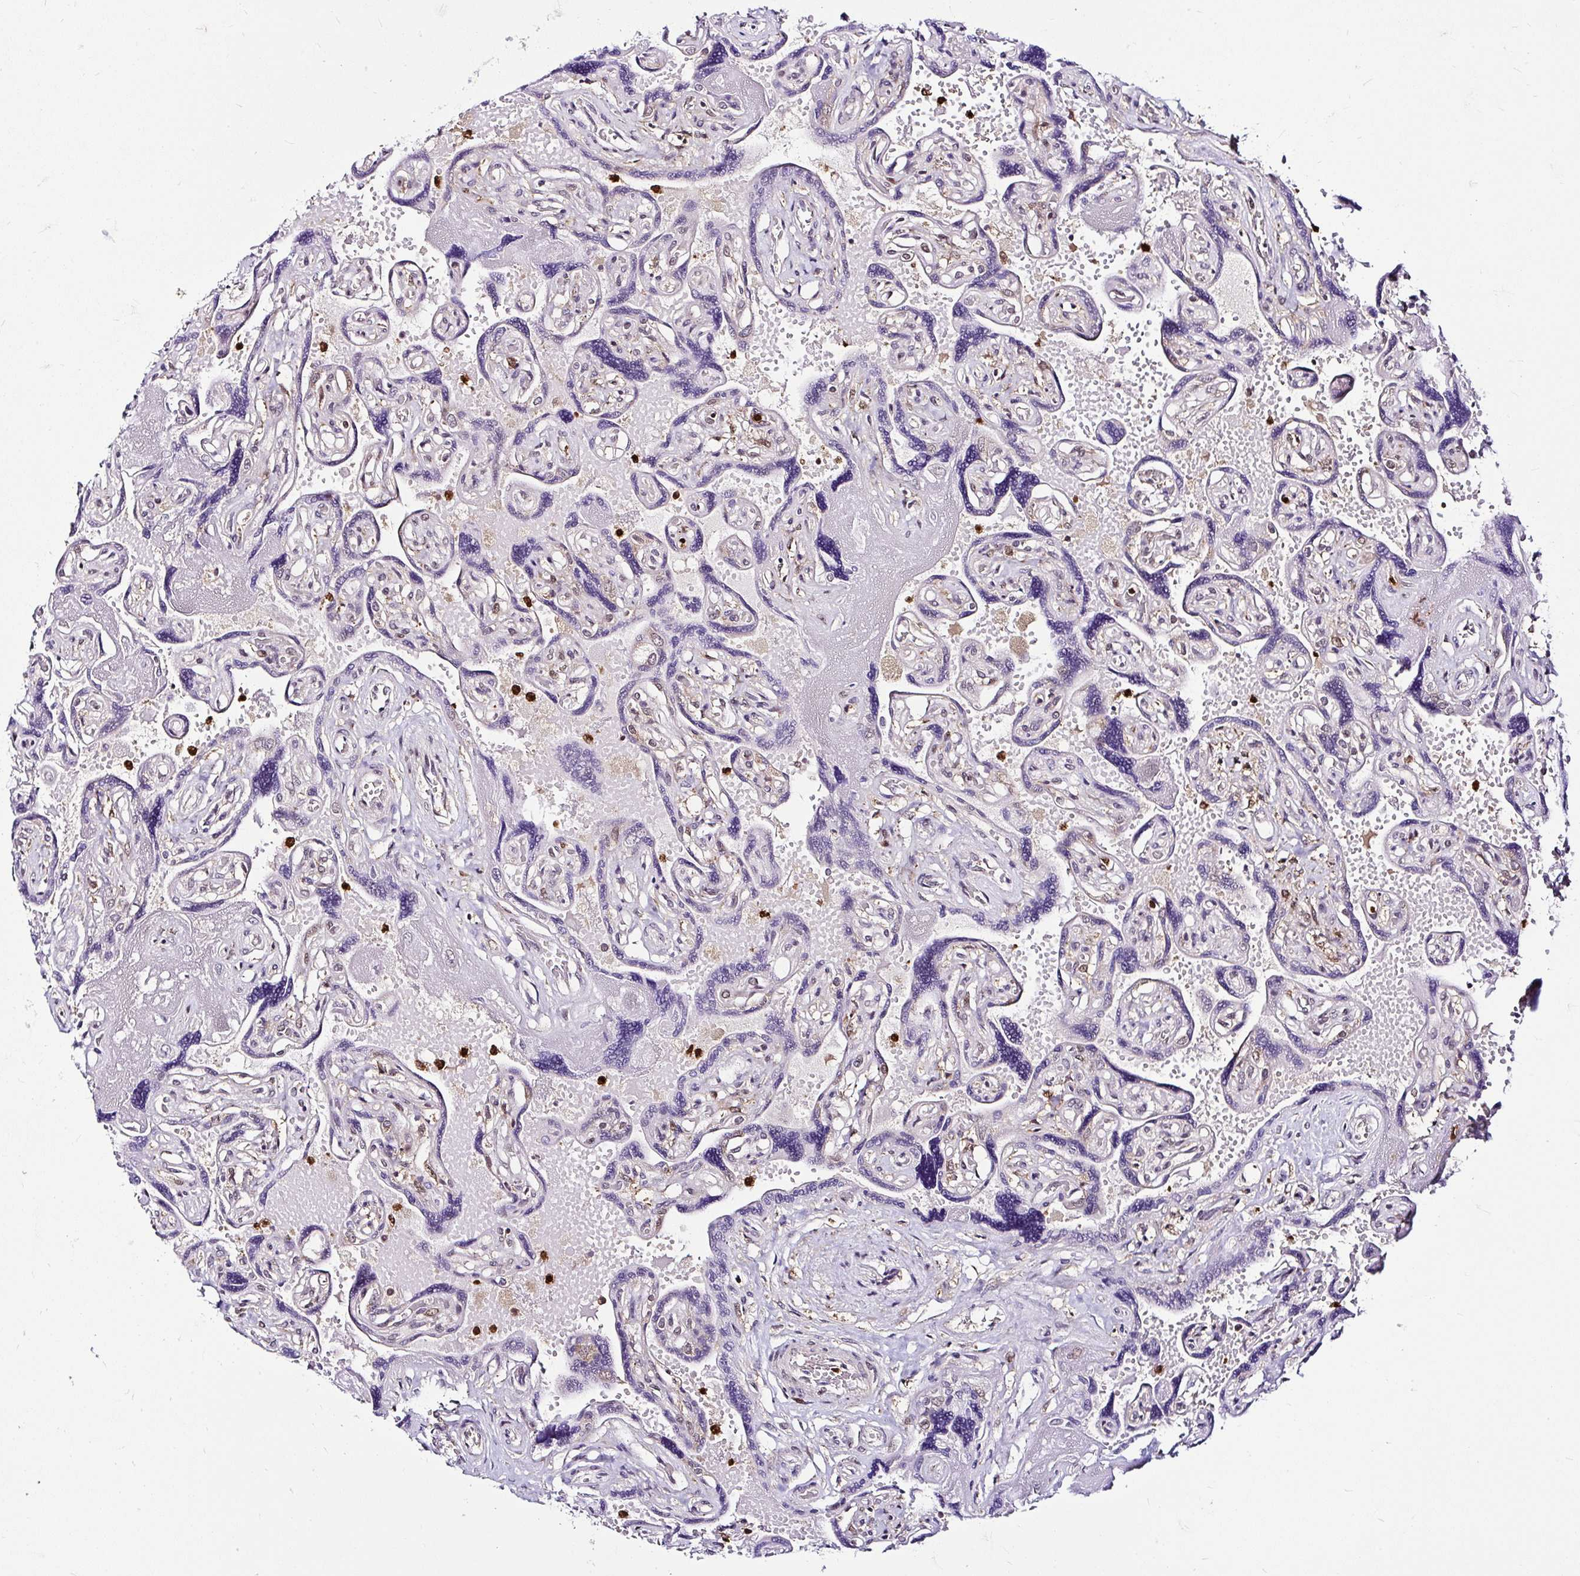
{"staining": {"intensity": "weak", "quantity": "<25%", "location": "nuclear"}, "tissue": "placenta", "cell_type": "Trophoblastic cells", "image_type": "normal", "snomed": [{"axis": "morphology", "description": "Normal tissue, NOS"}, {"axis": "topography", "description": "Placenta"}], "caption": "DAB immunohistochemical staining of benign human placenta demonstrates no significant staining in trophoblastic cells.", "gene": "PIN4", "patient": {"sex": "female", "age": 32}}